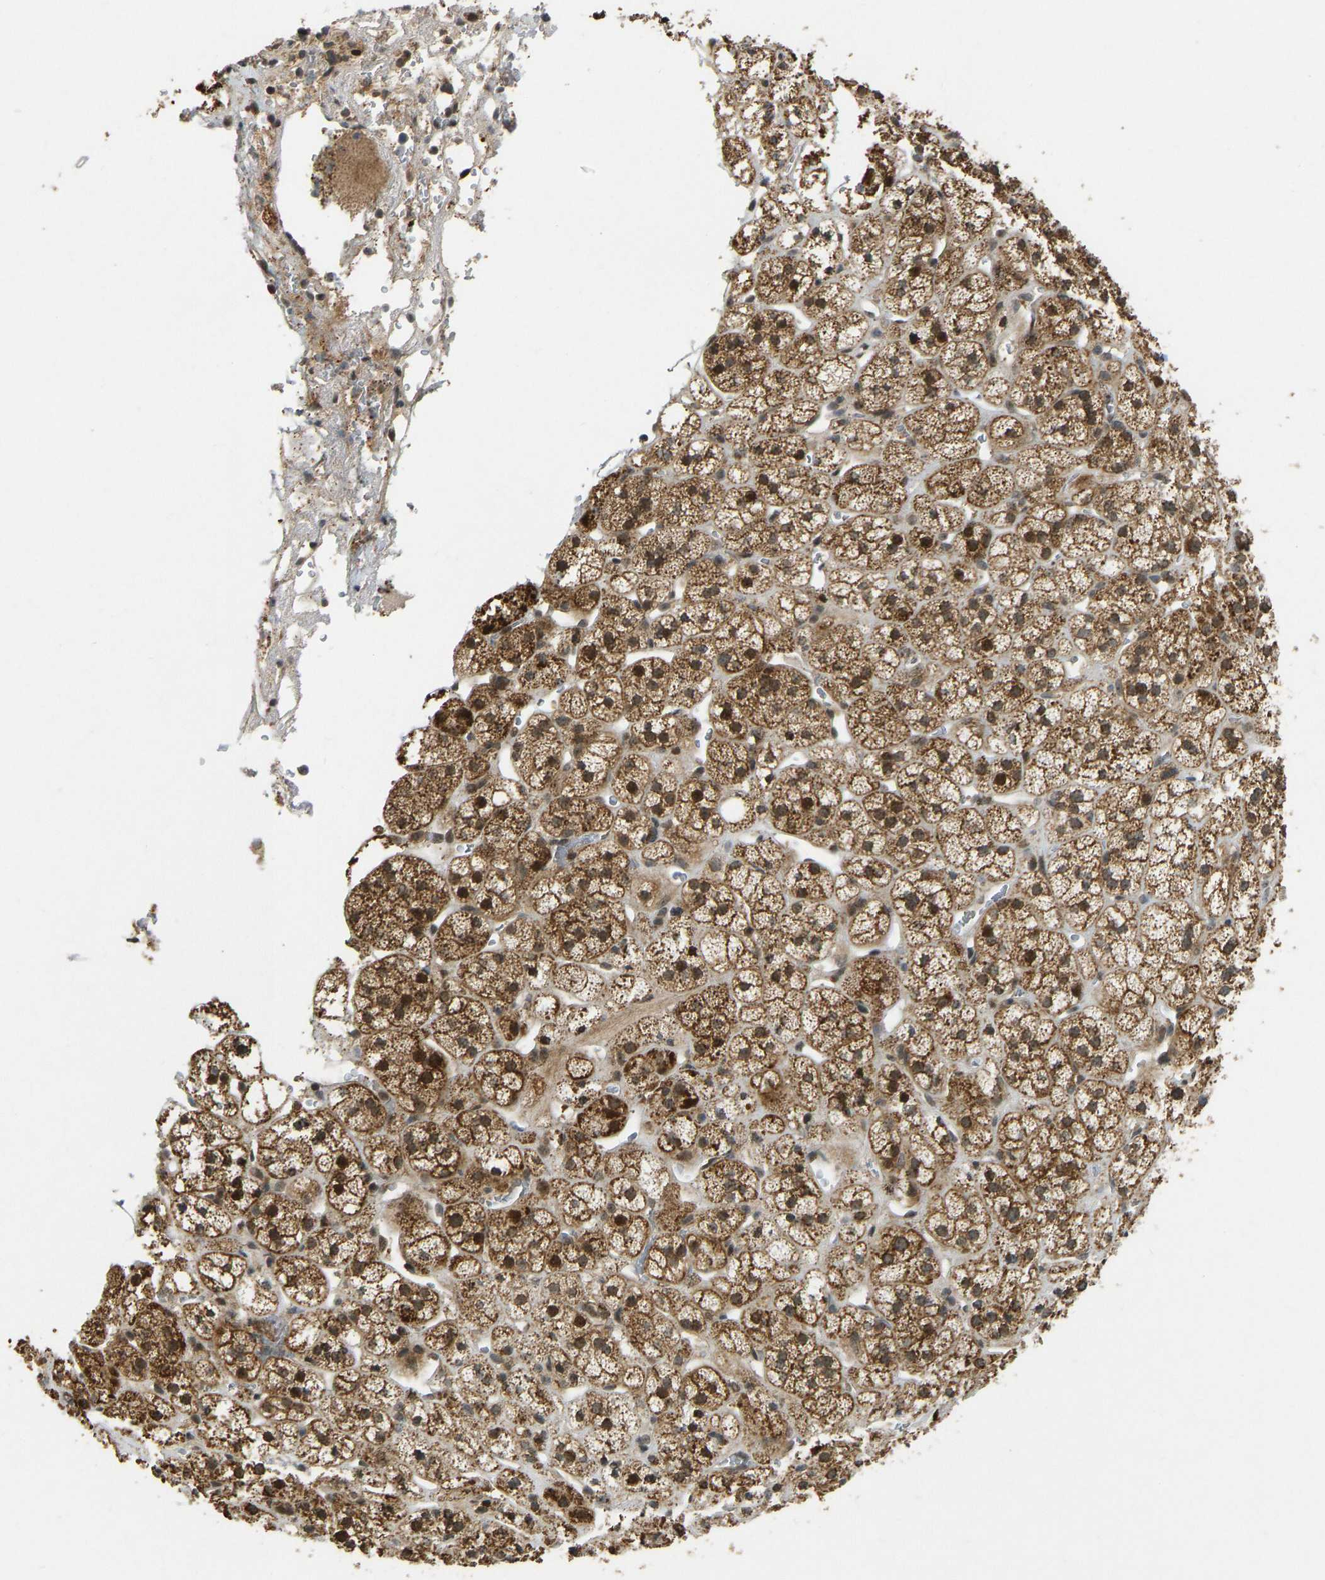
{"staining": {"intensity": "strong", "quantity": ">75%", "location": "cytoplasmic/membranous"}, "tissue": "adrenal gland", "cell_type": "Glandular cells", "image_type": "normal", "snomed": [{"axis": "morphology", "description": "Normal tissue, NOS"}, {"axis": "topography", "description": "Adrenal gland"}], "caption": "Immunohistochemical staining of normal human adrenal gland demonstrates strong cytoplasmic/membranous protein staining in about >75% of glandular cells.", "gene": "ACADS", "patient": {"sex": "male", "age": 56}}